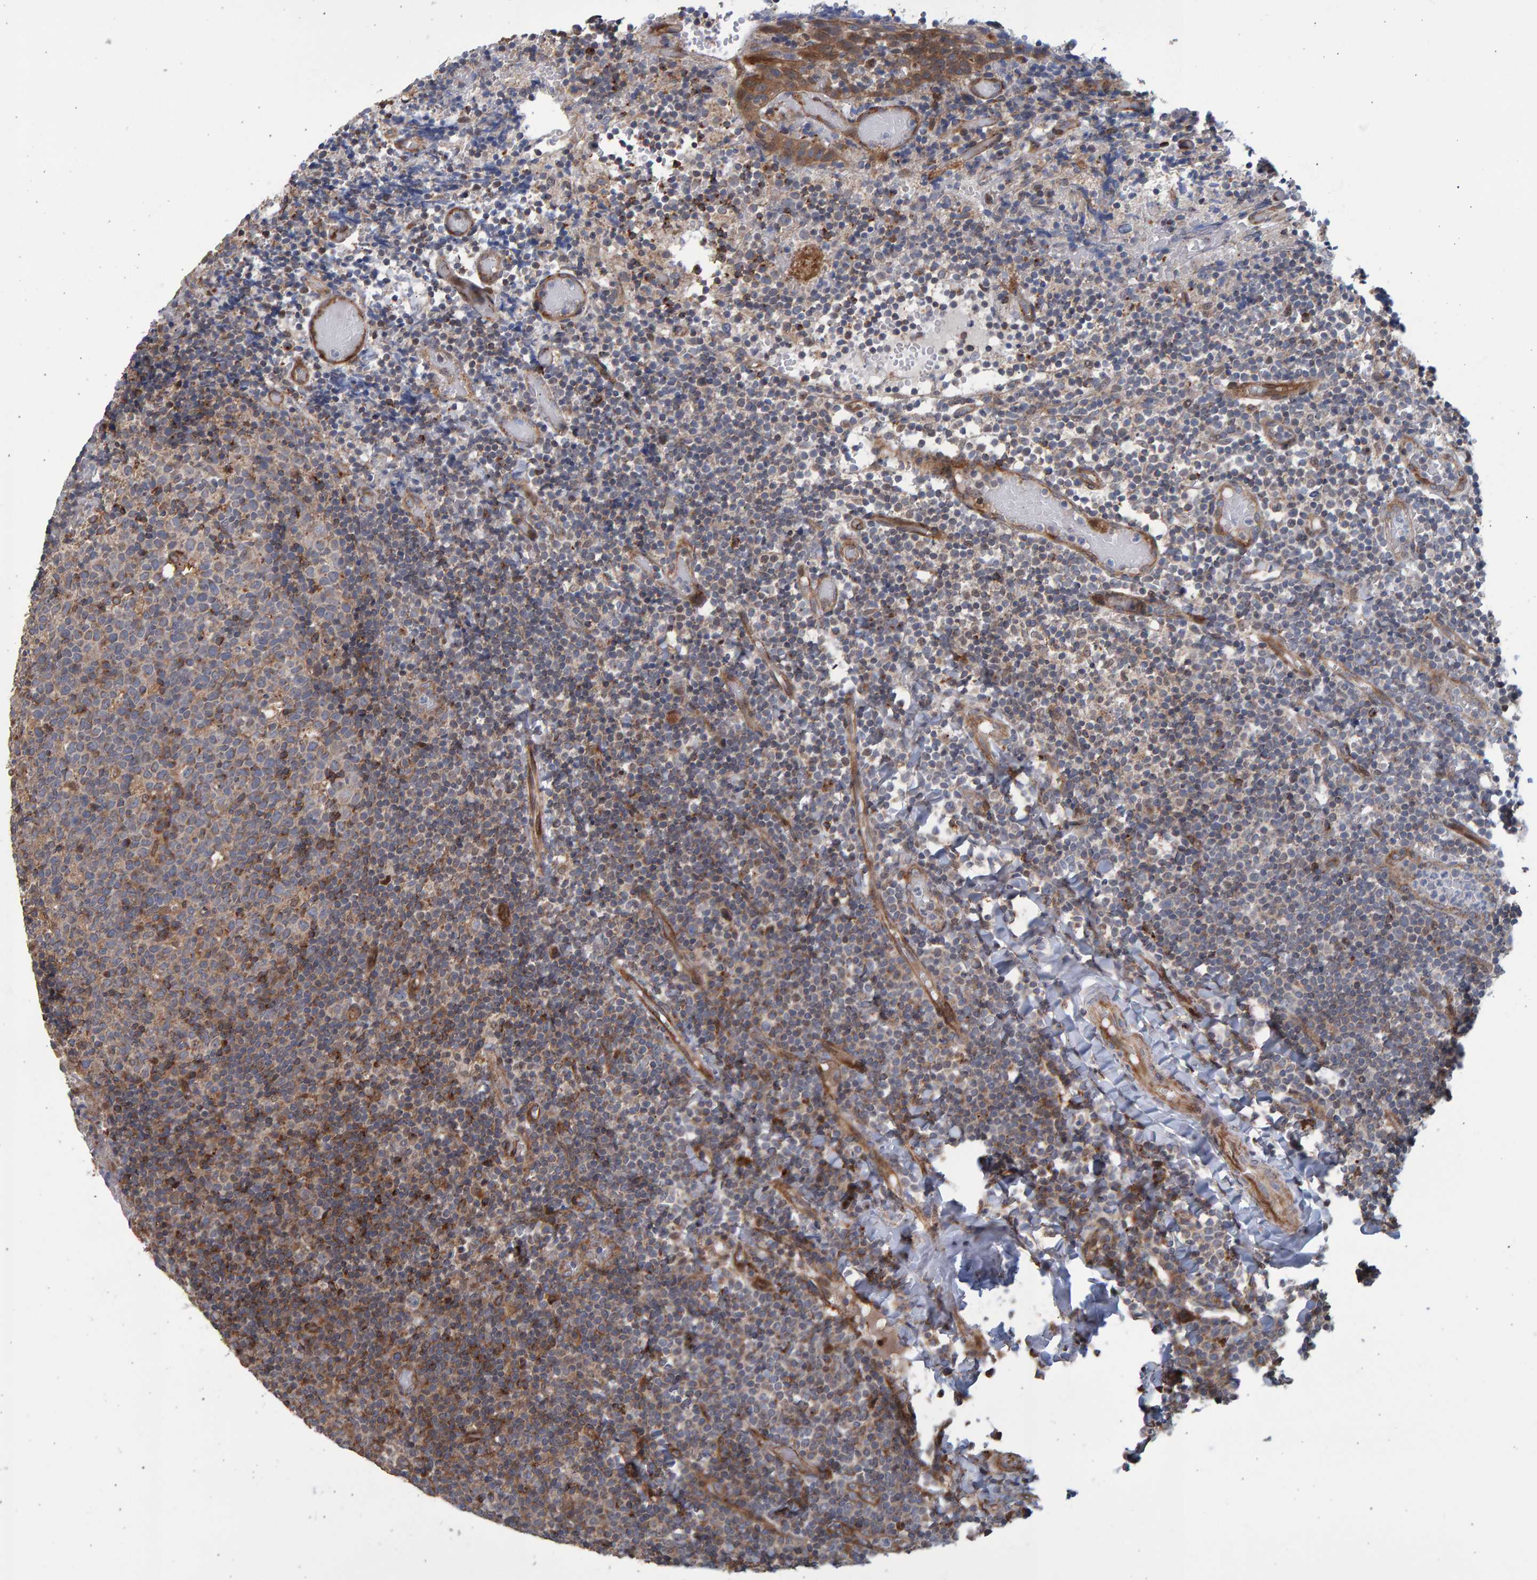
{"staining": {"intensity": "moderate", "quantity": "<25%", "location": "cytoplasmic/membranous"}, "tissue": "tonsil", "cell_type": "Germinal center cells", "image_type": "normal", "snomed": [{"axis": "morphology", "description": "Normal tissue, NOS"}, {"axis": "topography", "description": "Tonsil"}], "caption": "Benign tonsil shows moderate cytoplasmic/membranous expression in approximately <25% of germinal center cells, visualized by immunohistochemistry.", "gene": "LRBA", "patient": {"sex": "female", "age": 19}}